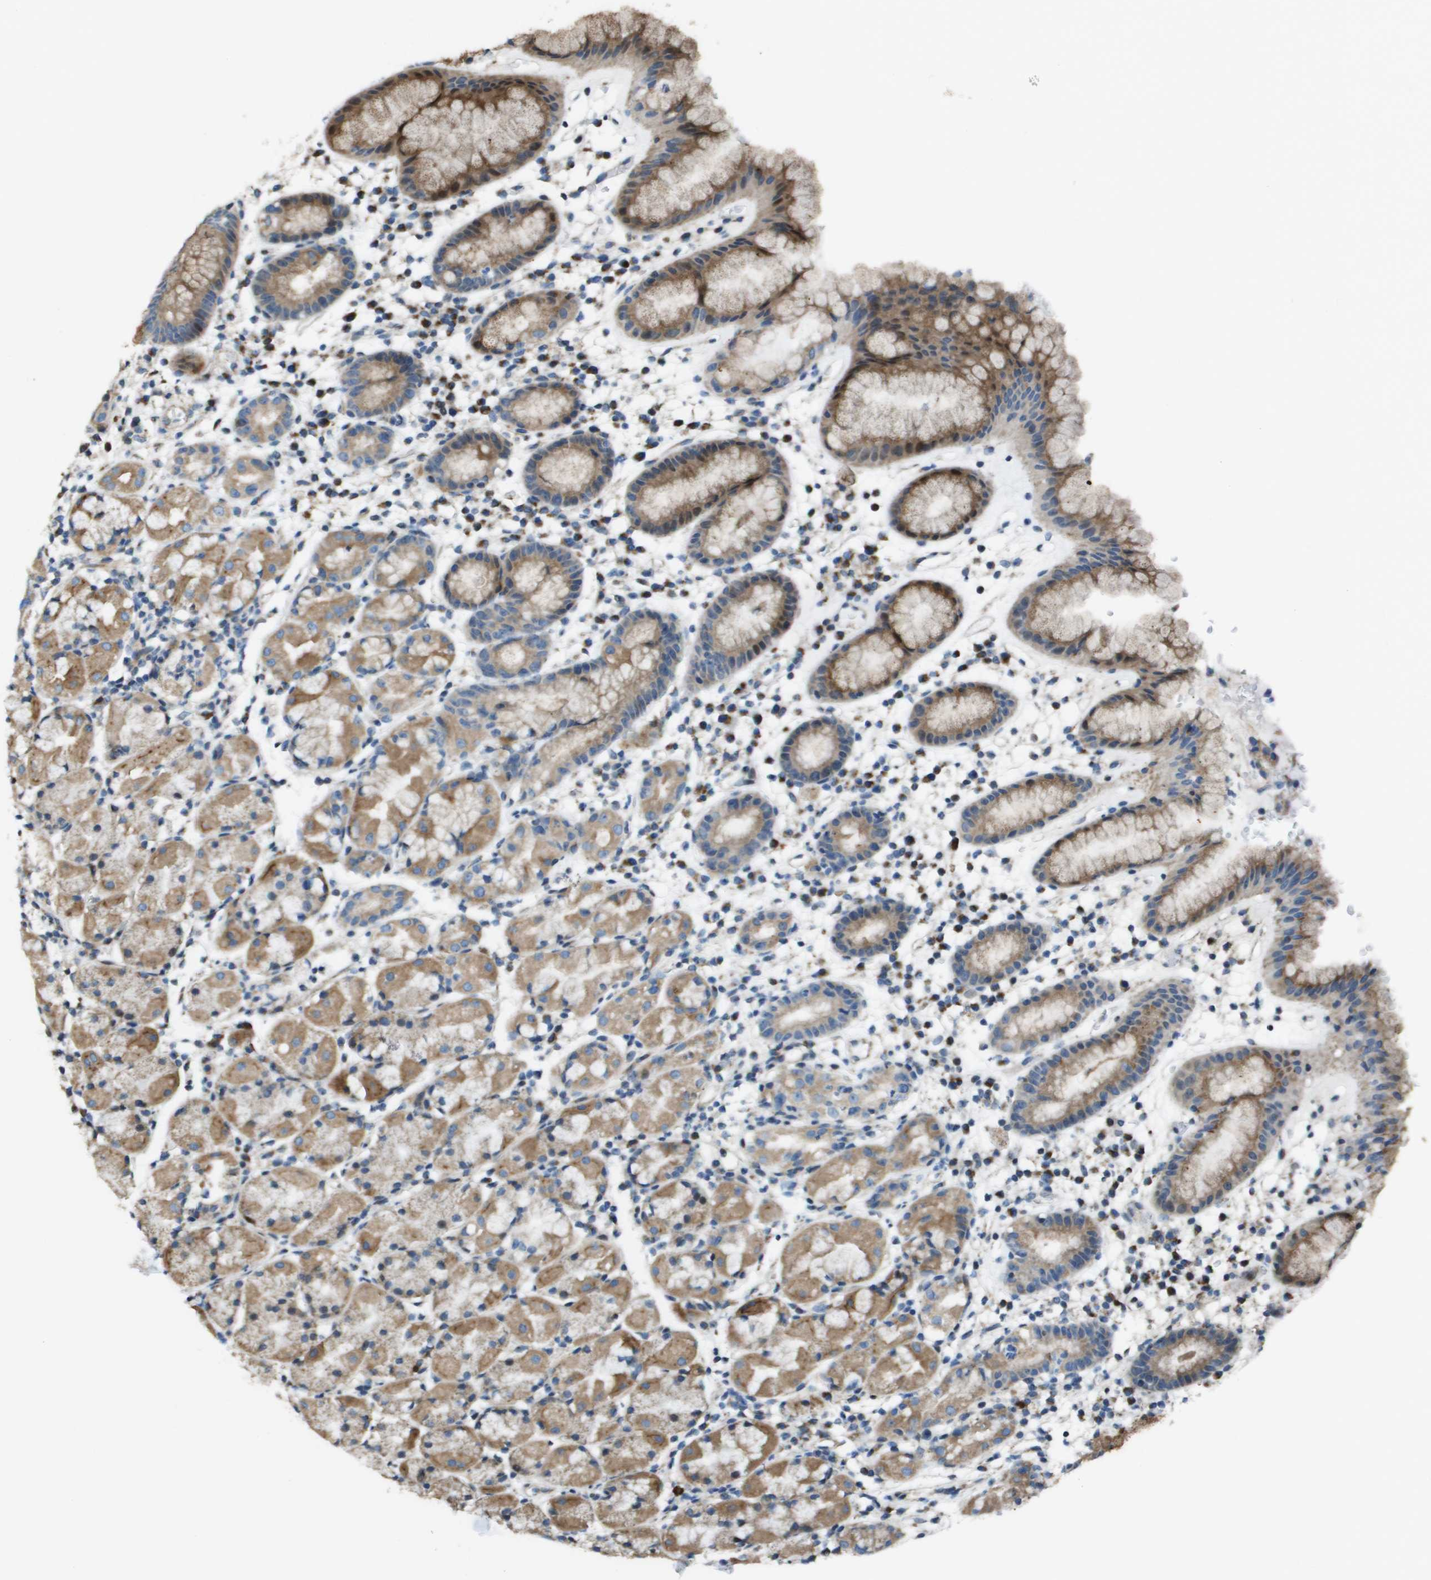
{"staining": {"intensity": "moderate", "quantity": "25%-75%", "location": "cytoplasmic/membranous"}, "tissue": "stomach", "cell_type": "Glandular cells", "image_type": "normal", "snomed": [{"axis": "morphology", "description": "Normal tissue, NOS"}, {"axis": "topography", "description": "Stomach"}, {"axis": "topography", "description": "Stomach, lower"}], "caption": "High-magnification brightfield microscopy of benign stomach stained with DAB (3,3'-diaminobenzidine) (brown) and counterstained with hematoxylin (blue). glandular cells exhibit moderate cytoplasmic/membranous positivity is identified in approximately25%-75% of cells.", "gene": "MGAT3", "patient": {"sex": "female", "age": 75}}